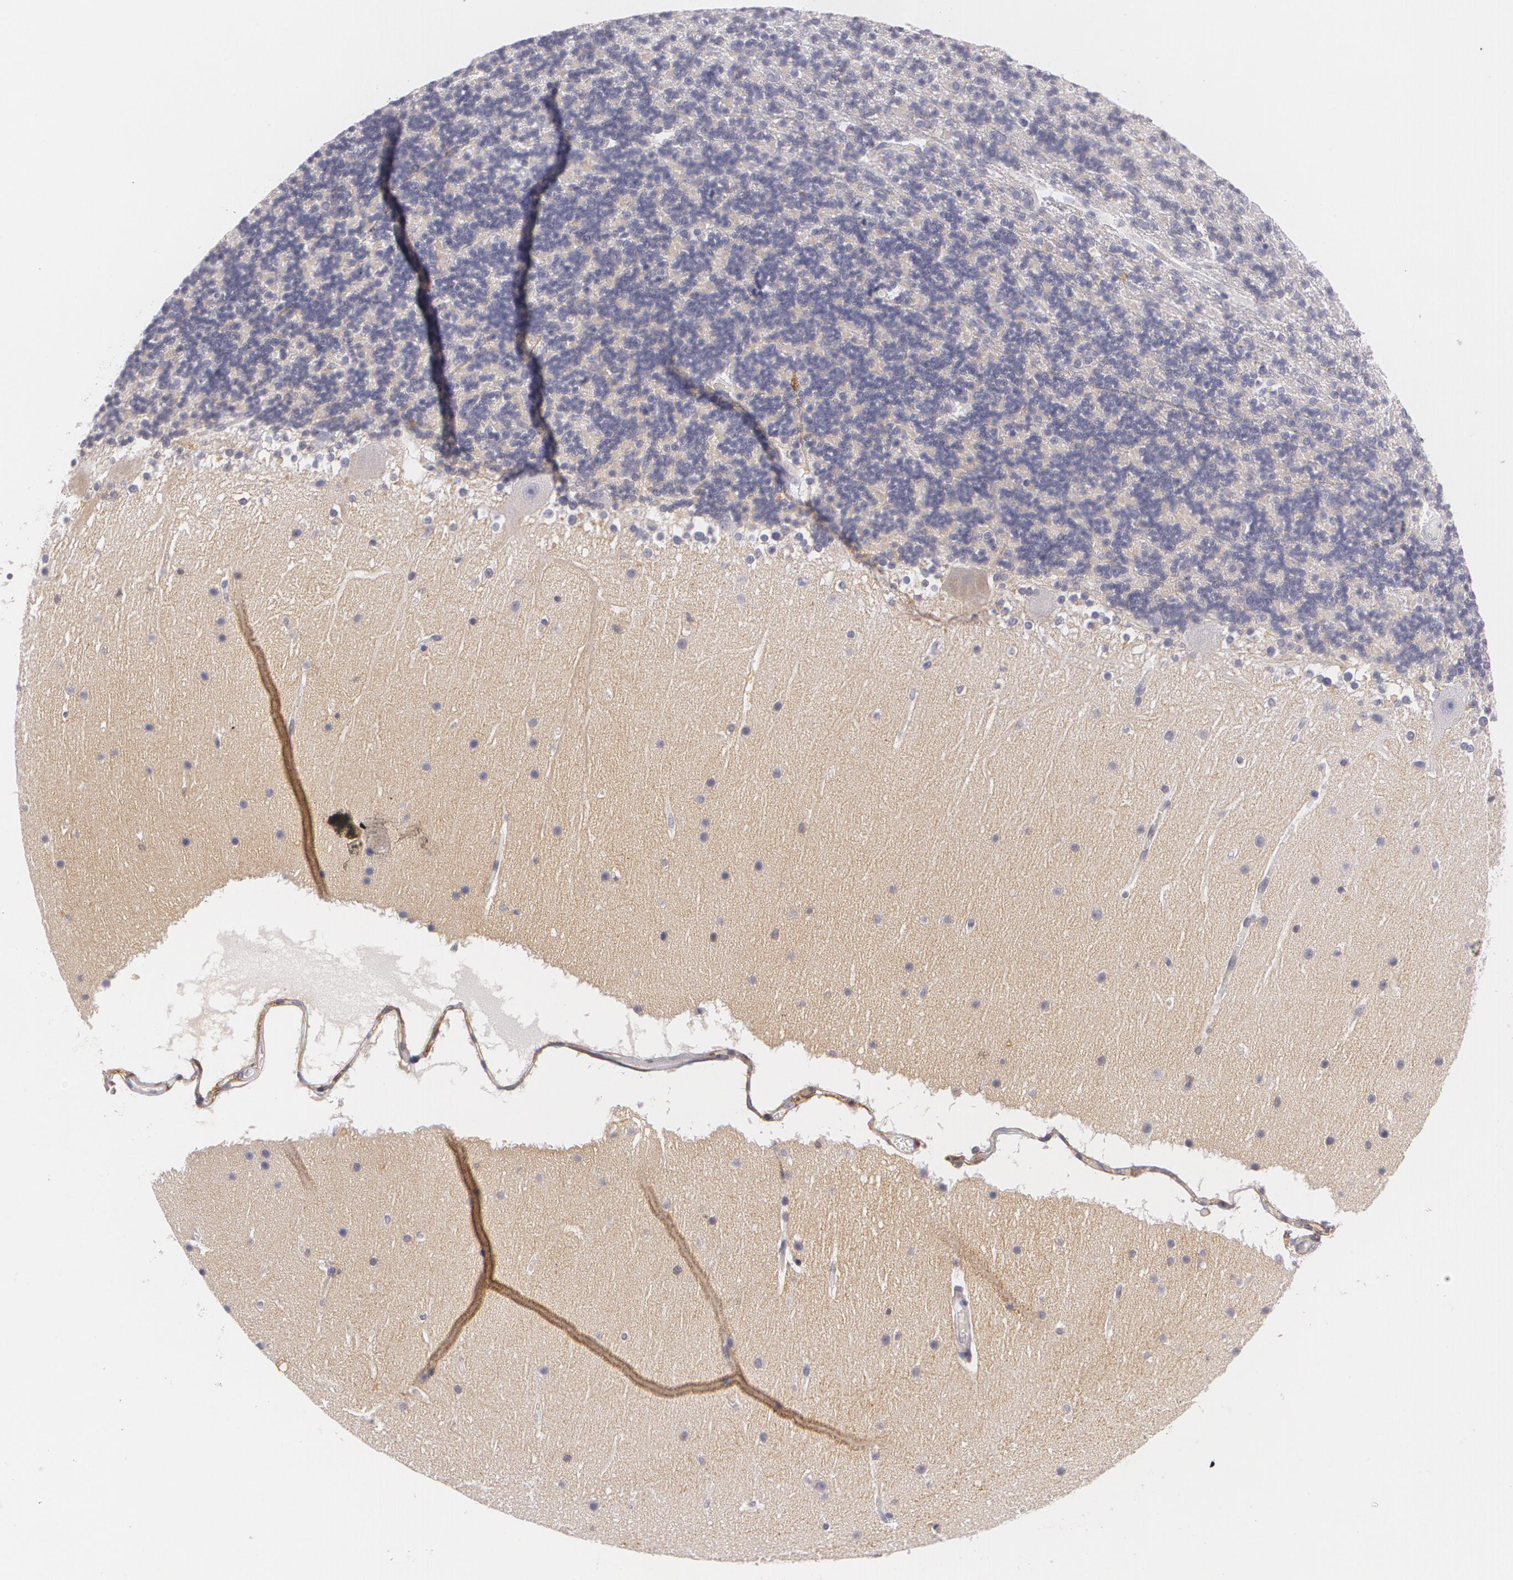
{"staining": {"intensity": "negative", "quantity": "none", "location": "none"}, "tissue": "cerebellum", "cell_type": "Cells in granular layer", "image_type": "normal", "snomed": [{"axis": "morphology", "description": "Normal tissue, NOS"}, {"axis": "topography", "description": "Cerebellum"}], "caption": "DAB immunohistochemical staining of normal cerebellum reveals no significant staining in cells in granular layer.", "gene": "NGFR", "patient": {"sex": "female", "age": 19}}